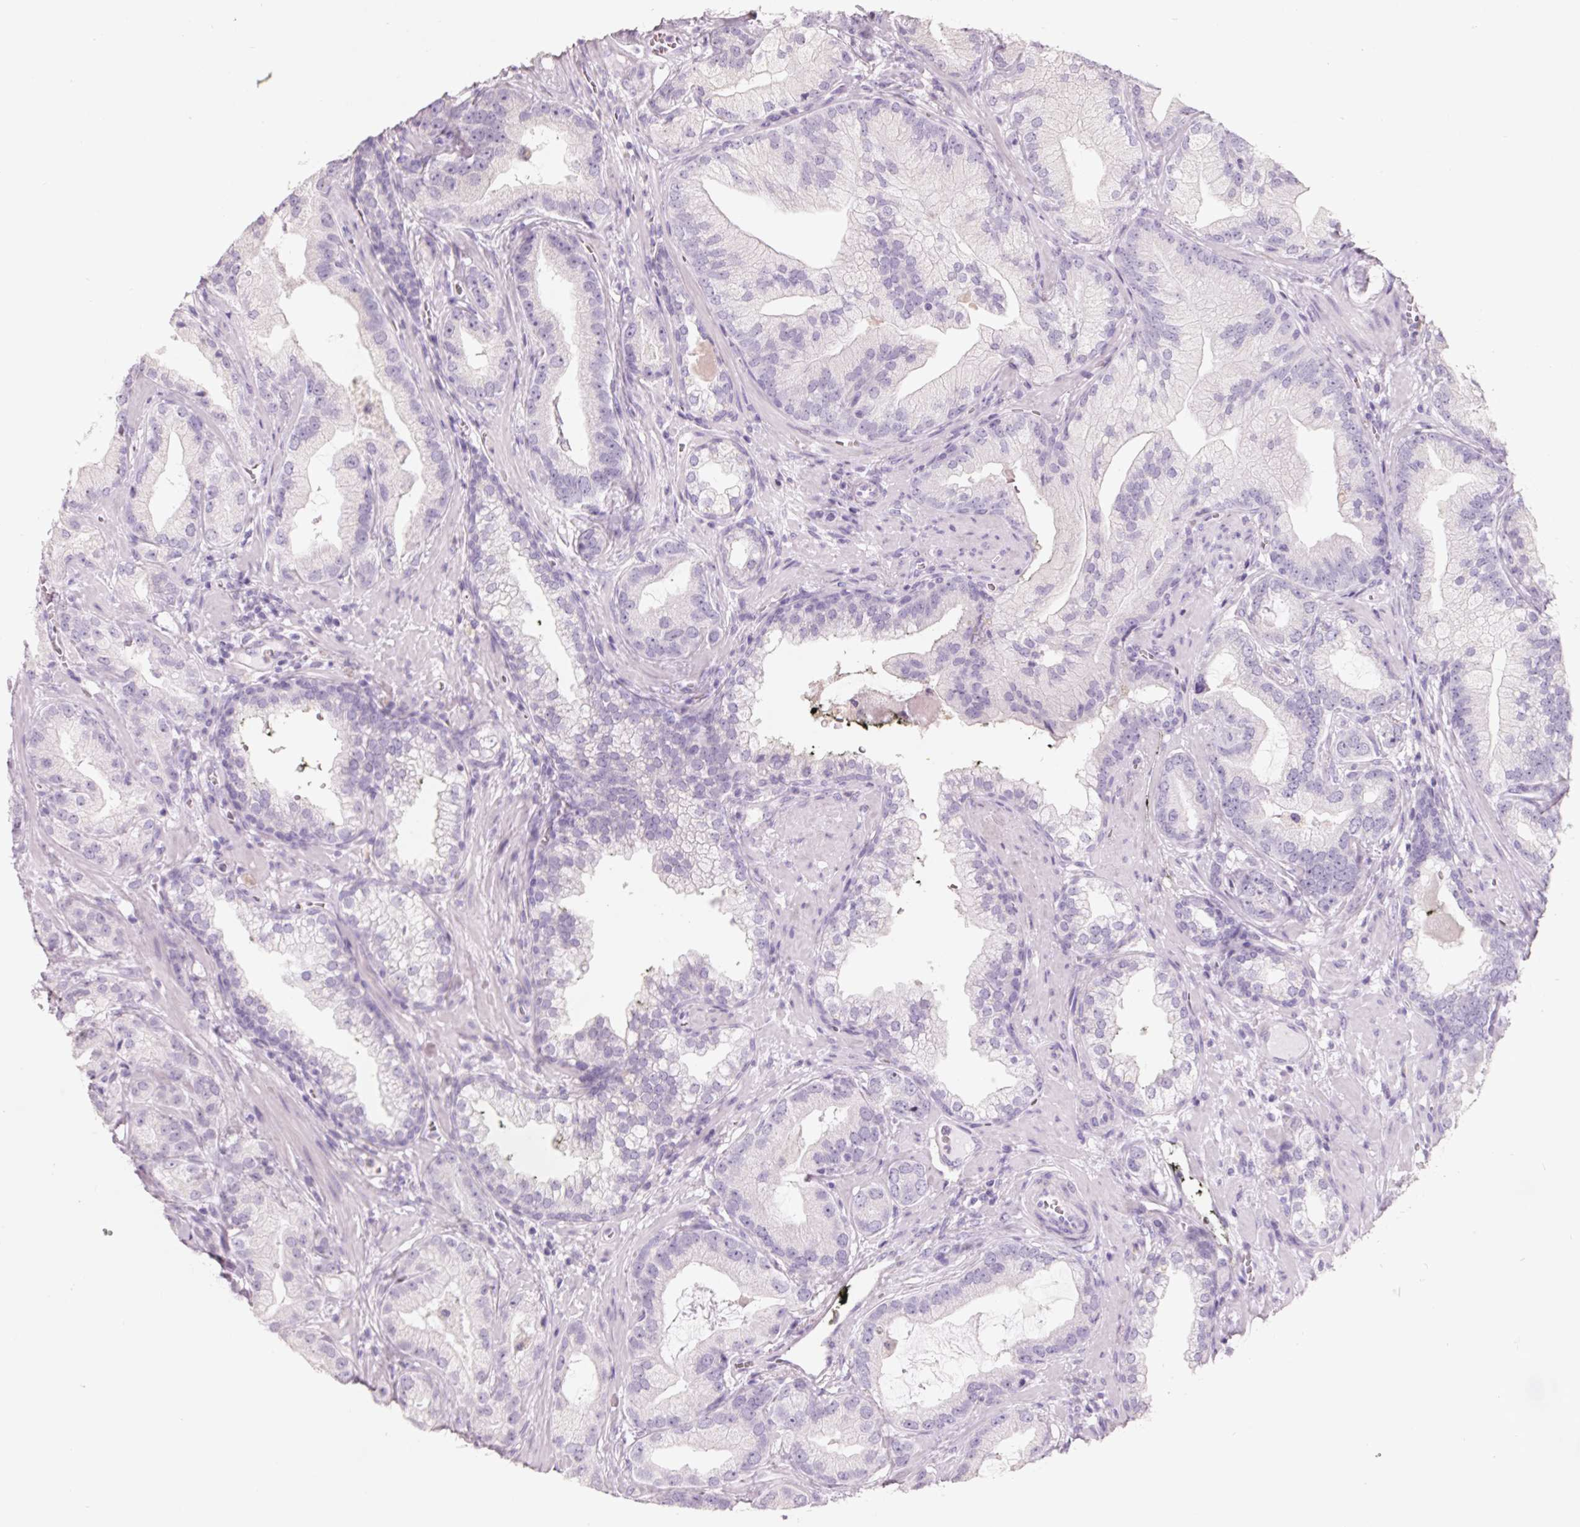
{"staining": {"intensity": "negative", "quantity": "none", "location": "none"}, "tissue": "prostate cancer", "cell_type": "Tumor cells", "image_type": "cancer", "snomed": [{"axis": "morphology", "description": "Adenocarcinoma, Low grade"}, {"axis": "topography", "description": "Prostate"}], "caption": "This is an immunohistochemistry photomicrograph of prostate adenocarcinoma (low-grade). There is no expression in tumor cells.", "gene": "FTCD", "patient": {"sex": "male", "age": 62}}